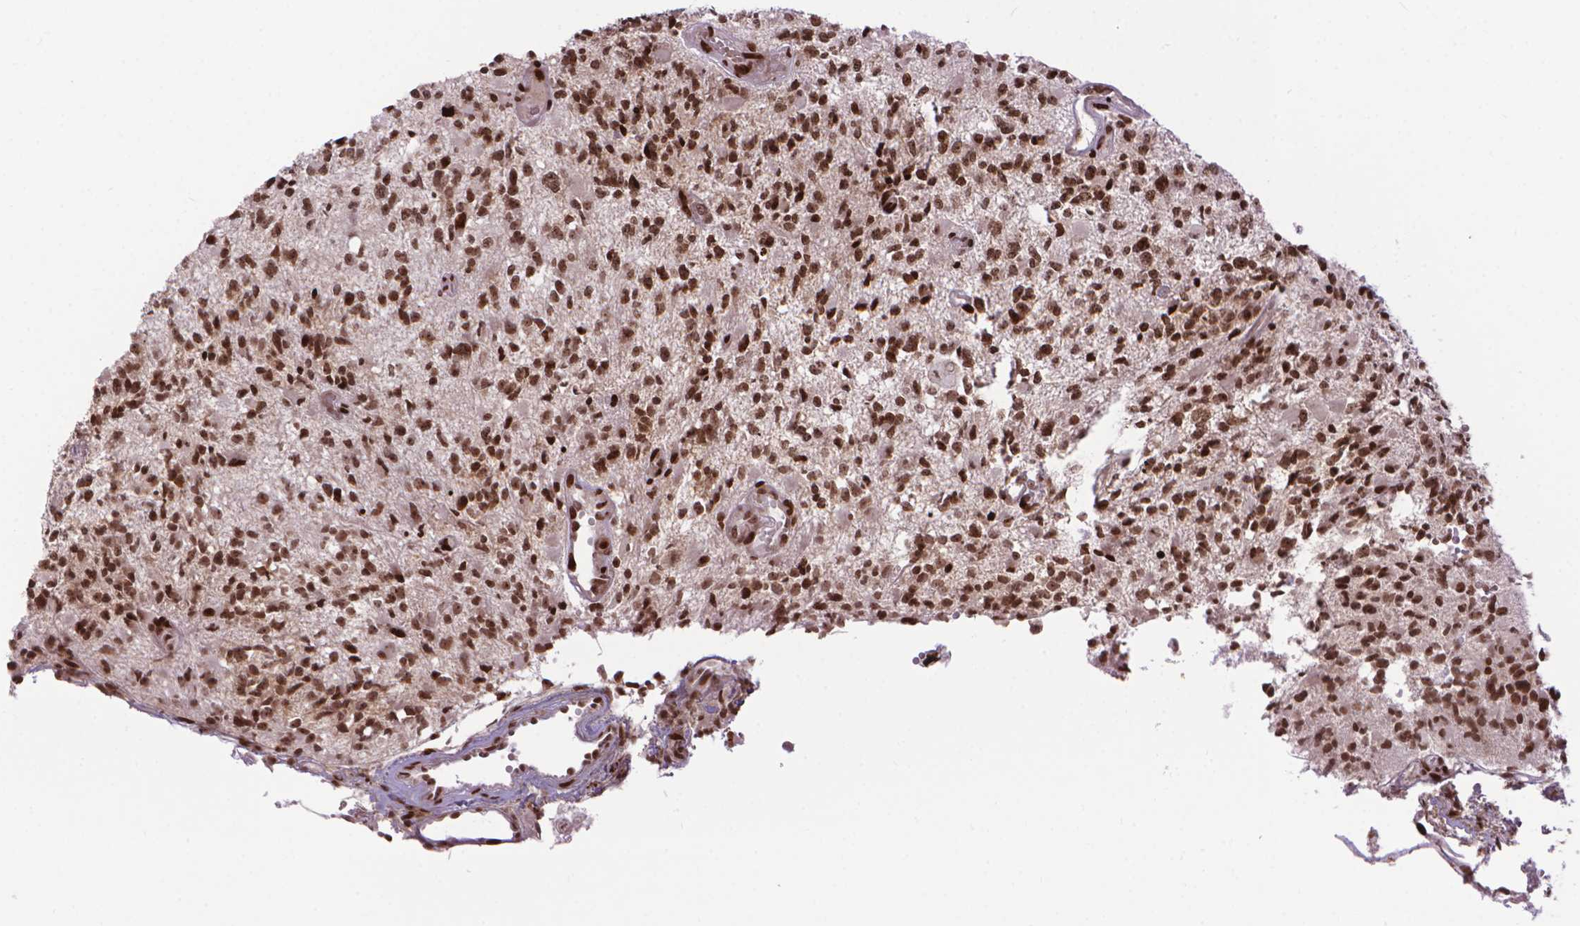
{"staining": {"intensity": "strong", "quantity": ">75%", "location": "nuclear"}, "tissue": "glioma", "cell_type": "Tumor cells", "image_type": "cancer", "snomed": [{"axis": "morphology", "description": "Glioma, malignant, High grade"}, {"axis": "topography", "description": "Brain"}], "caption": "DAB (3,3'-diaminobenzidine) immunohistochemical staining of malignant glioma (high-grade) exhibits strong nuclear protein staining in about >75% of tumor cells. (DAB (3,3'-diaminobenzidine) = brown stain, brightfield microscopy at high magnification).", "gene": "AMER1", "patient": {"sex": "female", "age": 63}}